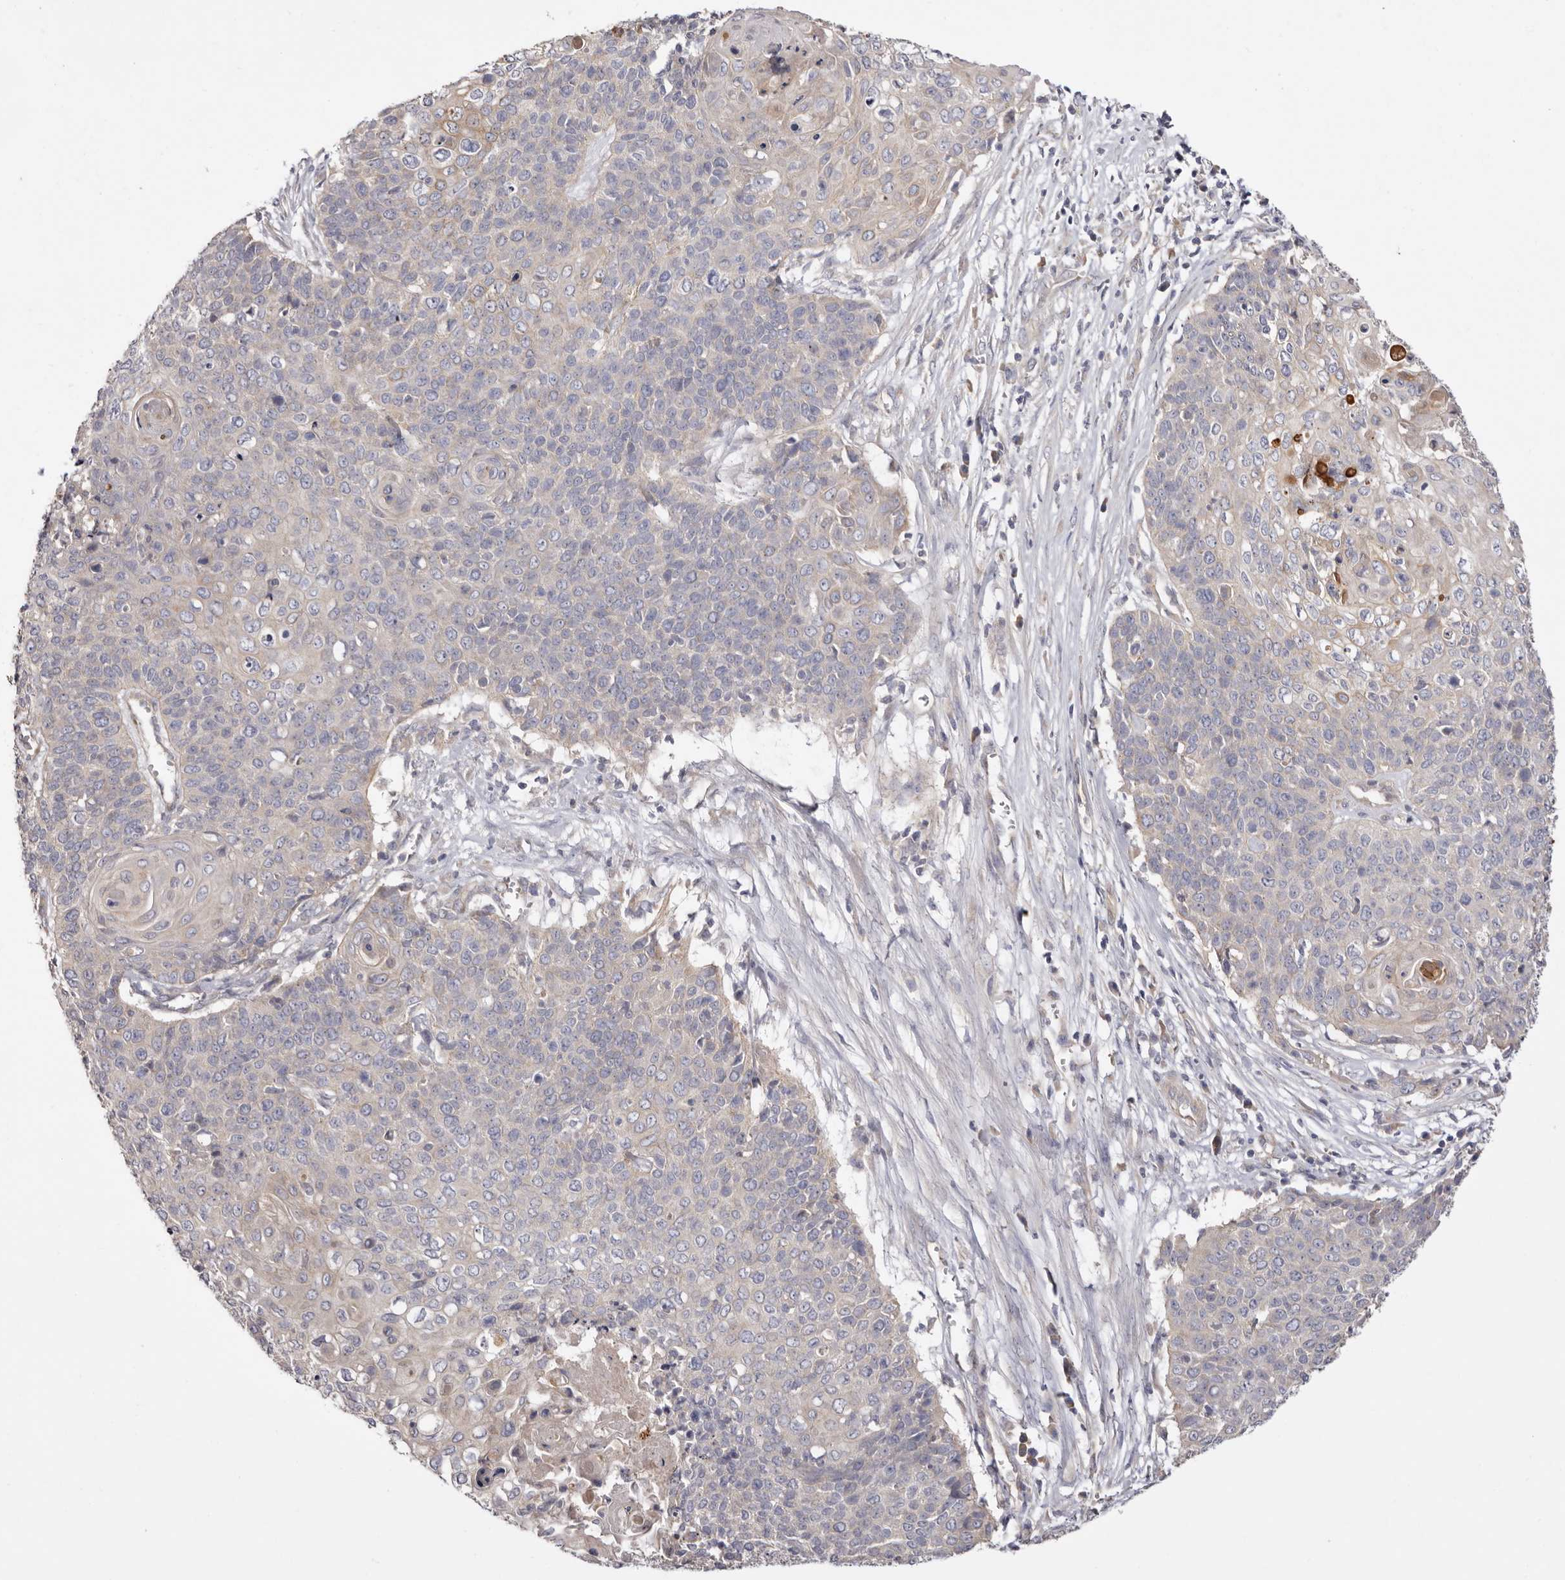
{"staining": {"intensity": "negative", "quantity": "none", "location": "none"}, "tissue": "cervical cancer", "cell_type": "Tumor cells", "image_type": "cancer", "snomed": [{"axis": "morphology", "description": "Squamous cell carcinoma, NOS"}, {"axis": "topography", "description": "Cervix"}], "caption": "Human cervical squamous cell carcinoma stained for a protein using immunohistochemistry (IHC) exhibits no positivity in tumor cells.", "gene": "FAM167B", "patient": {"sex": "female", "age": 39}}